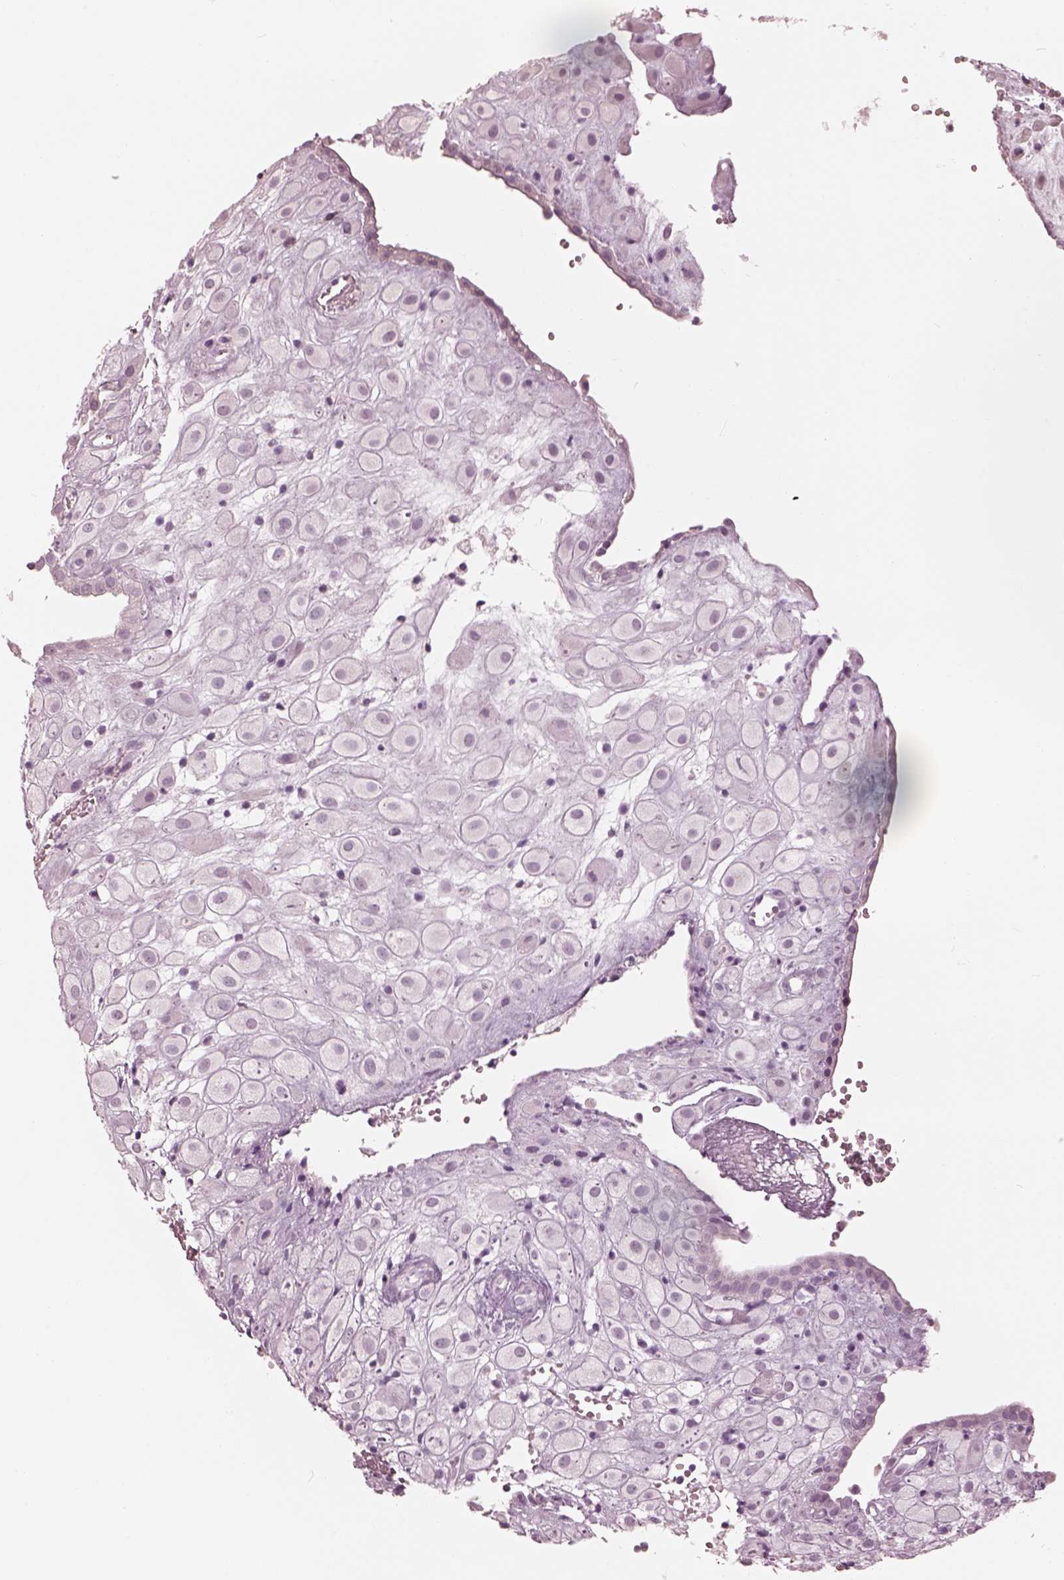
{"staining": {"intensity": "negative", "quantity": "none", "location": "none"}, "tissue": "placenta", "cell_type": "Decidual cells", "image_type": "normal", "snomed": [{"axis": "morphology", "description": "Normal tissue, NOS"}, {"axis": "topography", "description": "Placenta"}], "caption": "High power microscopy histopathology image of an IHC image of benign placenta, revealing no significant positivity in decidual cells.", "gene": "KRTAP24", "patient": {"sex": "female", "age": 24}}